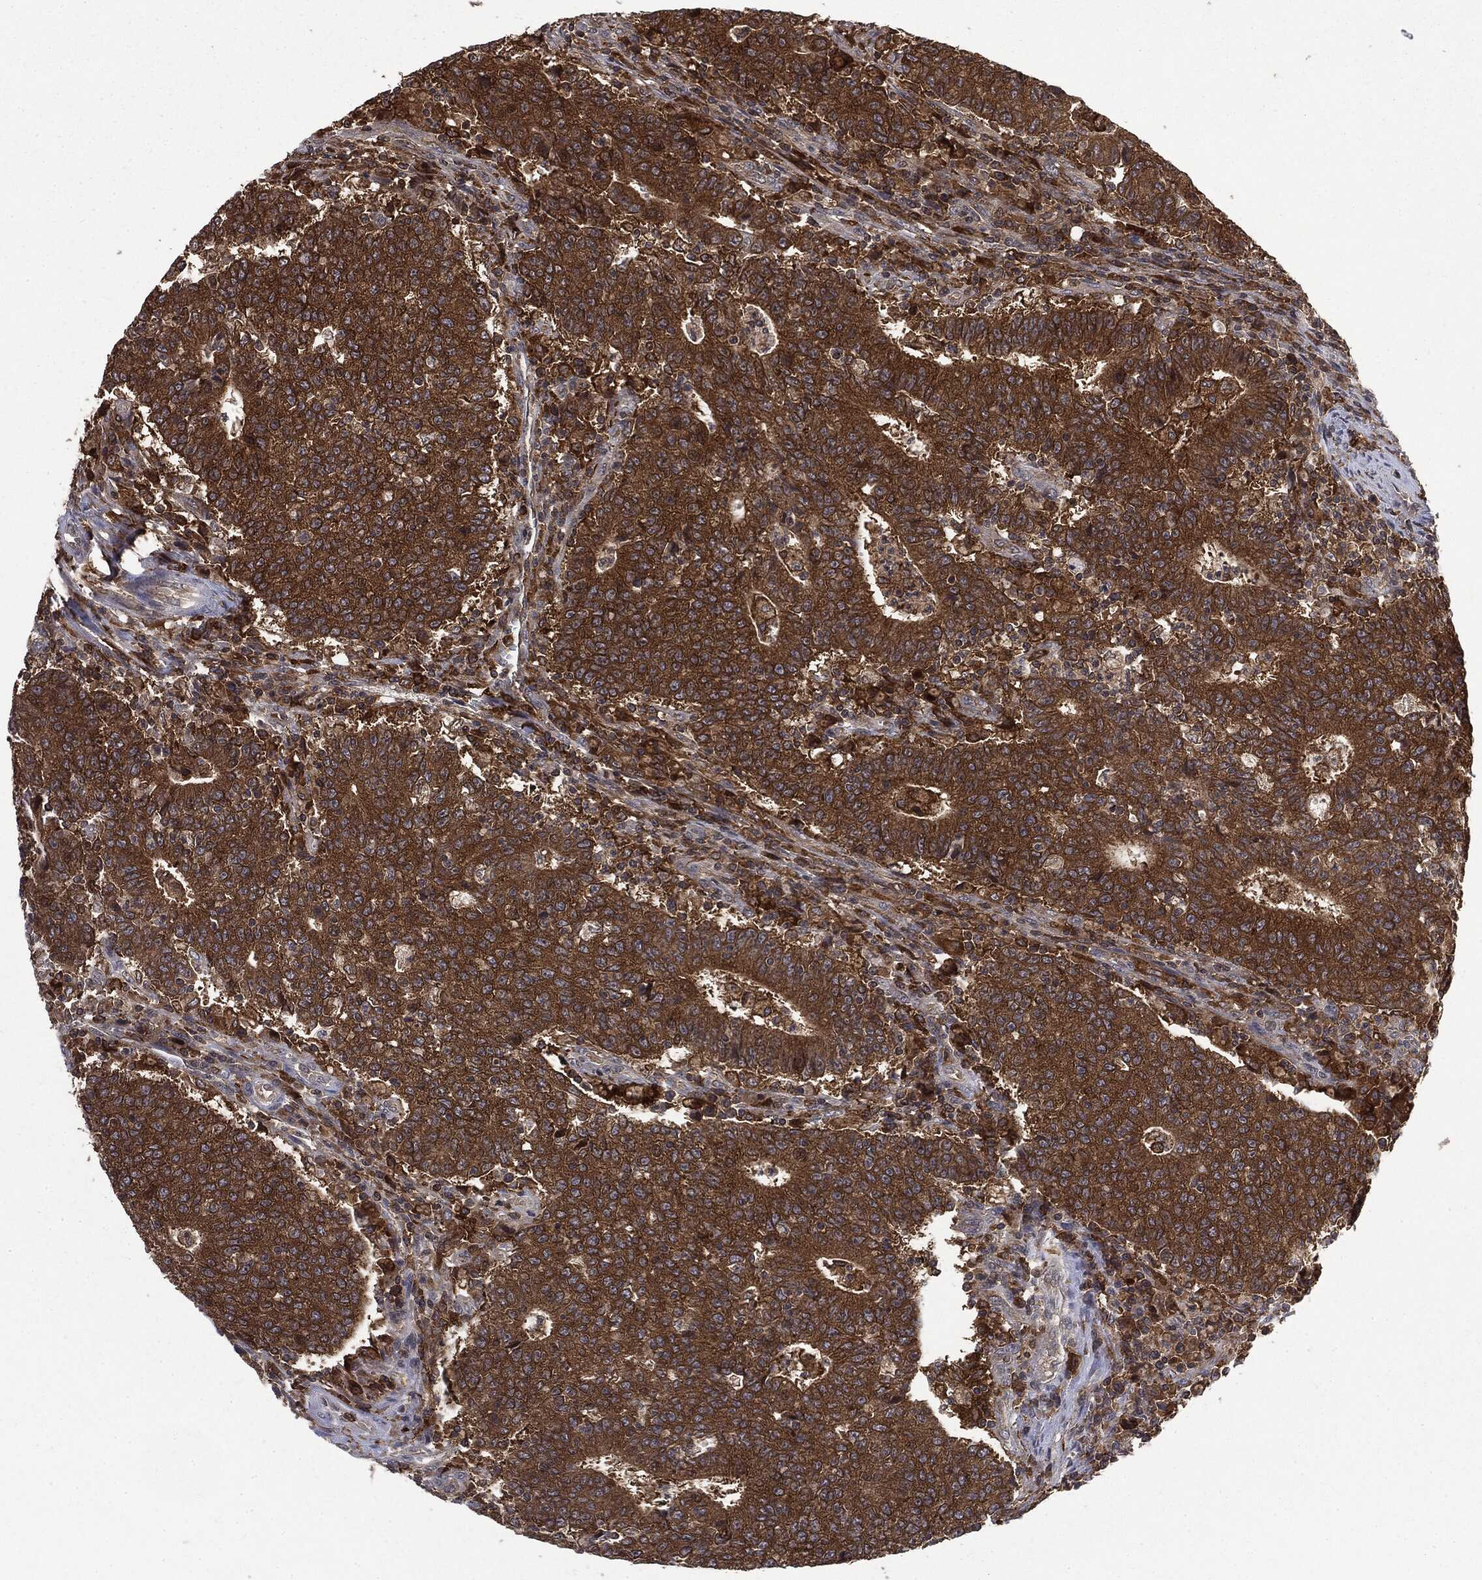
{"staining": {"intensity": "strong", "quantity": ">75%", "location": "cytoplasmic/membranous"}, "tissue": "colorectal cancer", "cell_type": "Tumor cells", "image_type": "cancer", "snomed": [{"axis": "morphology", "description": "Adenocarcinoma, NOS"}, {"axis": "topography", "description": "Colon"}], "caption": "Colorectal cancer (adenocarcinoma) stained with a brown dye demonstrates strong cytoplasmic/membranous positive expression in about >75% of tumor cells.", "gene": "SNX5", "patient": {"sex": "female", "age": 75}}